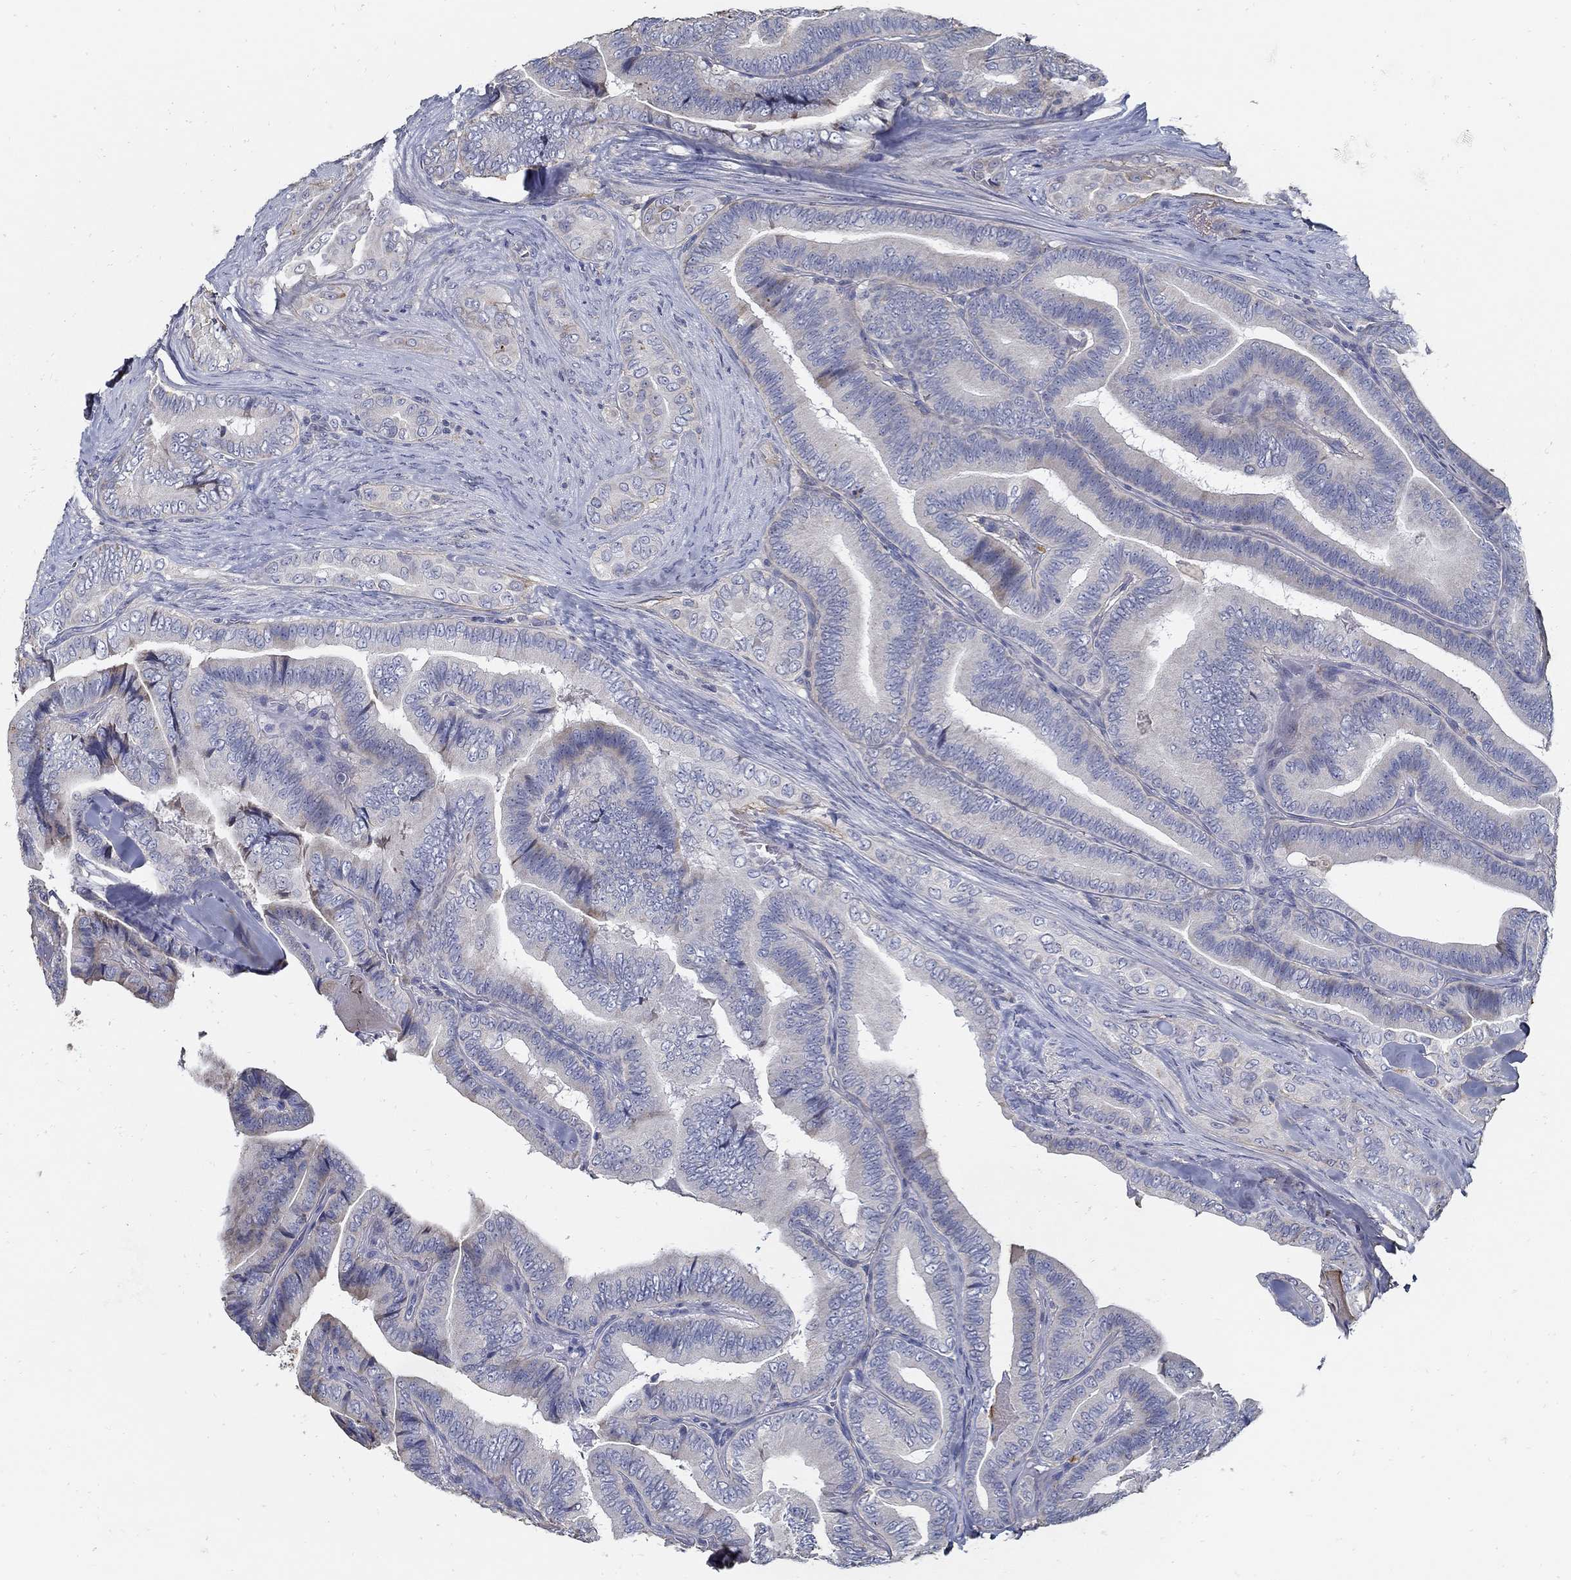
{"staining": {"intensity": "negative", "quantity": "none", "location": "none"}, "tissue": "thyroid cancer", "cell_type": "Tumor cells", "image_type": "cancer", "snomed": [{"axis": "morphology", "description": "Papillary adenocarcinoma, NOS"}, {"axis": "topography", "description": "Thyroid gland"}], "caption": "Protein analysis of papillary adenocarcinoma (thyroid) reveals no significant expression in tumor cells.", "gene": "TGFBI", "patient": {"sex": "male", "age": 61}}